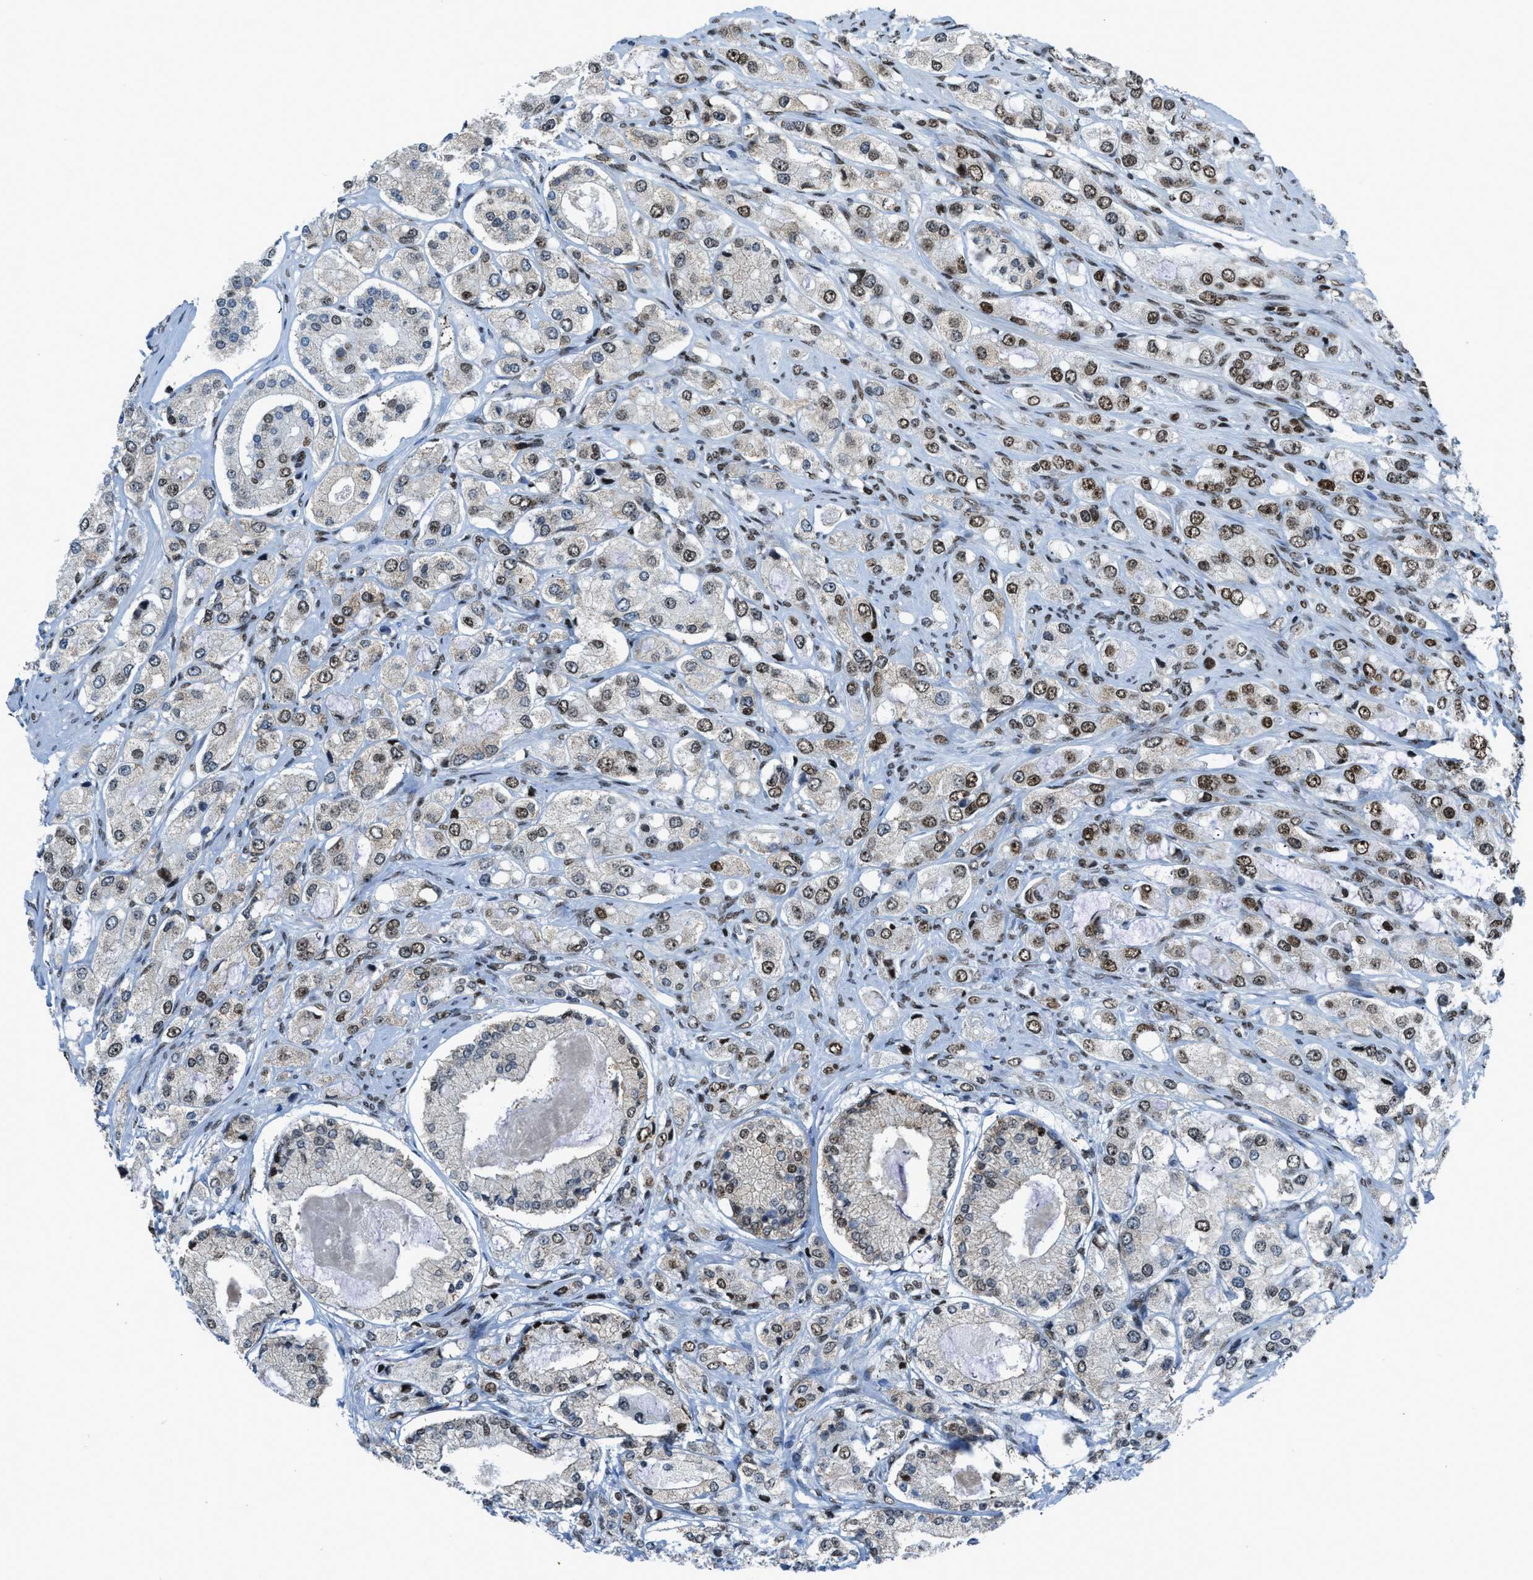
{"staining": {"intensity": "moderate", "quantity": ">75%", "location": "nuclear"}, "tissue": "prostate cancer", "cell_type": "Tumor cells", "image_type": "cancer", "snomed": [{"axis": "morphology", "description": "Adenocarcinoma, High grade"}, {"axis": "topography", "description": "Prostate"}], "caption": "The image displays immunohistochemical staining of prostate cancer (adenocarcinoma (high-grade)). There is moderate nuclear expression is appreciated in about >75% of tumor cells. The protein of interest is stained brown, and the nuclei are stained in blue (DAB (3,3'-diaminobenzidine) IHC with brightfield microscopy, high magnification).", "gene": "RAD51B", "patient": {"sex": "male", "age": 65}}